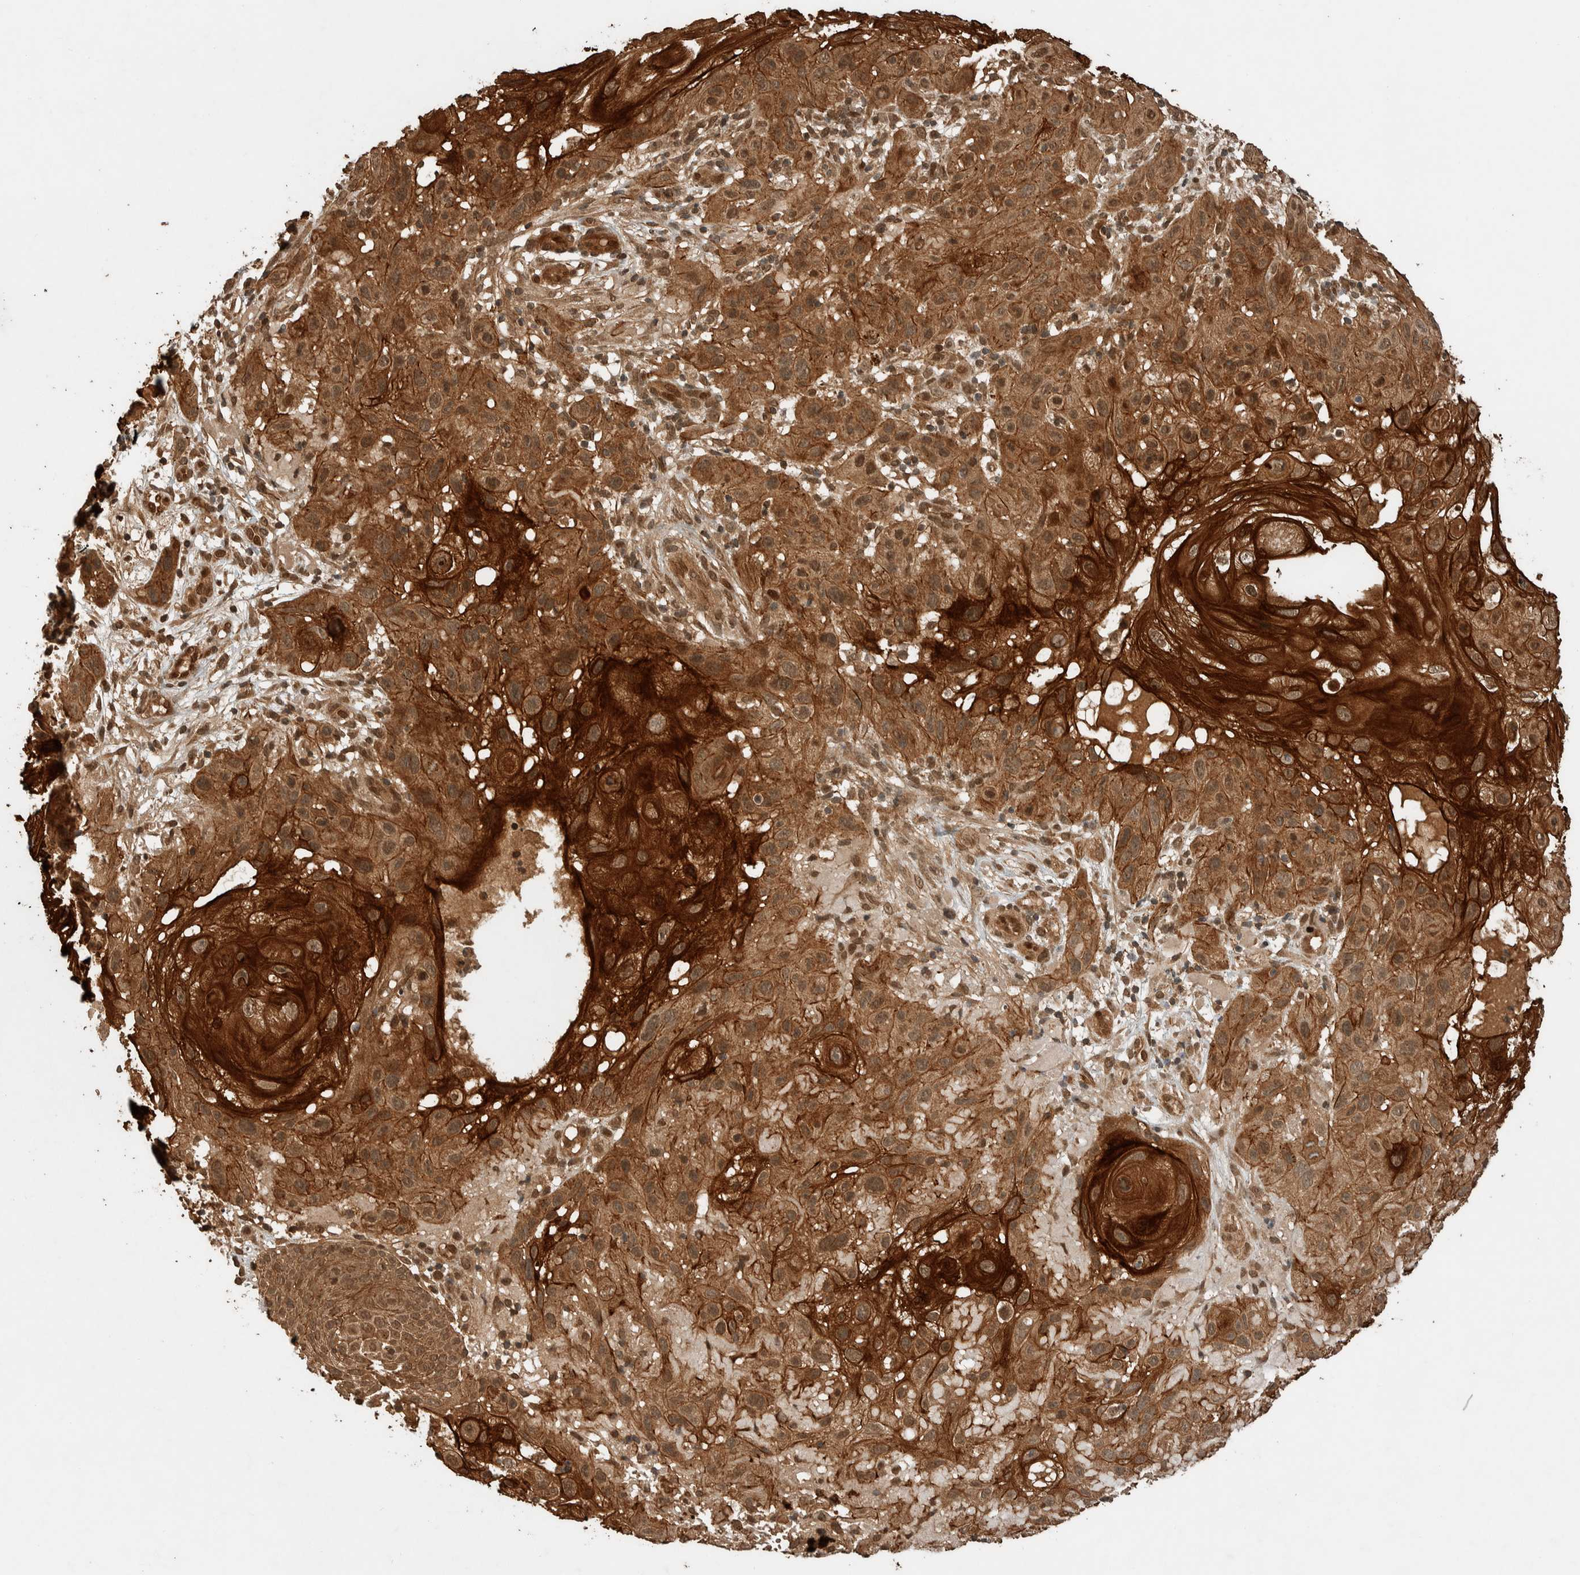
{"staining": {"intensity": "strong", "quantity": ">75%", "location": "cytoplasmic/membranous"}, "tissue": "skin cancer", "cell_type": "Tumor cells", "image_type": "cancer", "snomed": [{"axis": "morphology", "description": "Squamous cell carcinoma, NOS"}, {"axis": "topography", "description": "Skin"}], "caption": "Protein analysis of squamous cell carcinoma (skin) tissue displays strong cytoplasmic/membranous expression in approximately >75% of tumor cells.", "gene": "CNTROB", "patient": {"sex": "female", "age": 96}}